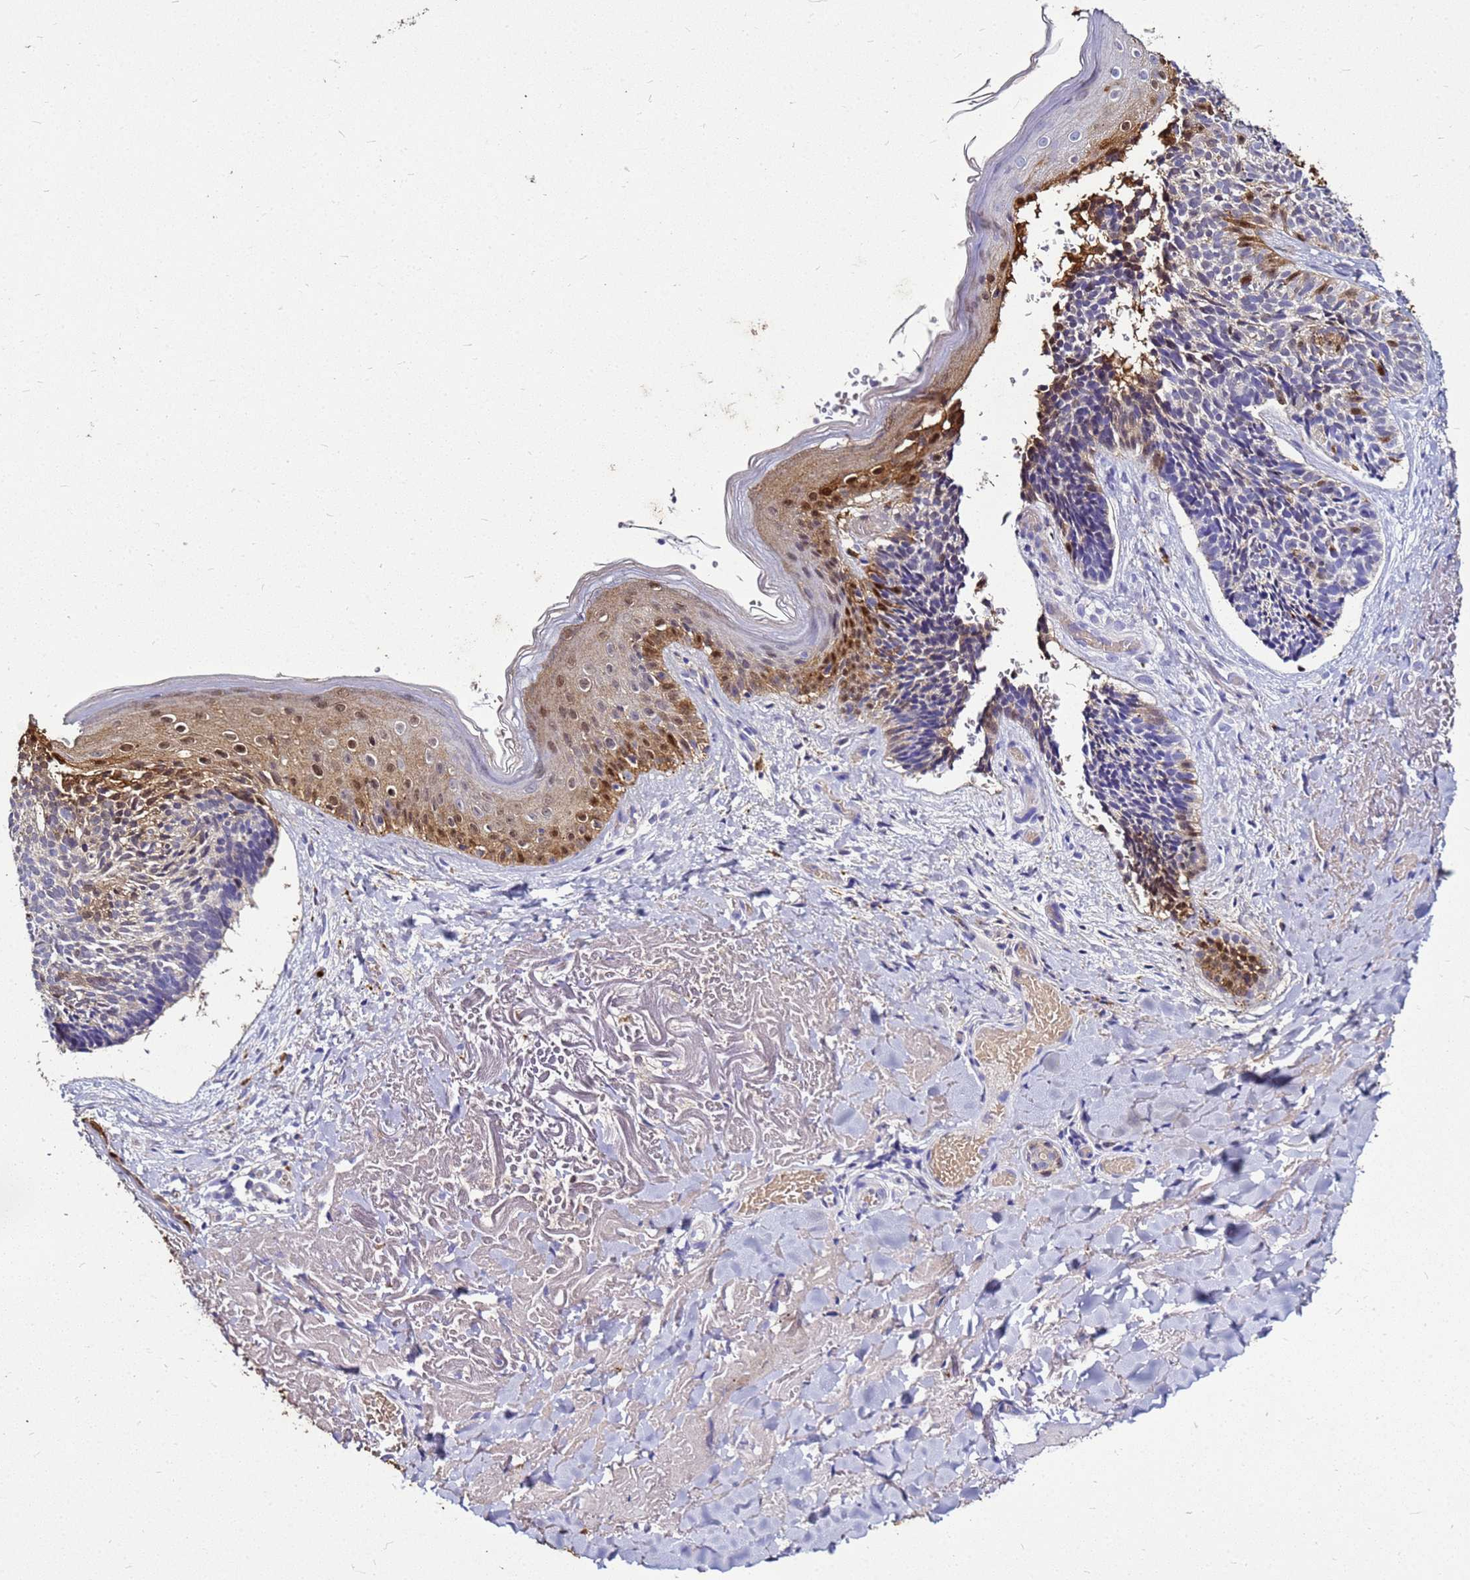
{"staining": {"intensity": "moderate", "quantity": "<25%", "location": "nuclear"}, "tissue": "skin cancer", "cell_type": "Tumor cells", "image_type": "cancer", "snomed": [{"axis": "morphology", "description": "Basal cell carcinoma"}, {"axis": "topography", "description": "Skin"}], "caption": "Protein staining by immunohistochemistry demonstrates moderate nuclear expression in about <25% of tumor cells in skin cancer (basal cell carcinoma).", "gene": "S100A2", "patient": {"sex": "male", "age": 84}}